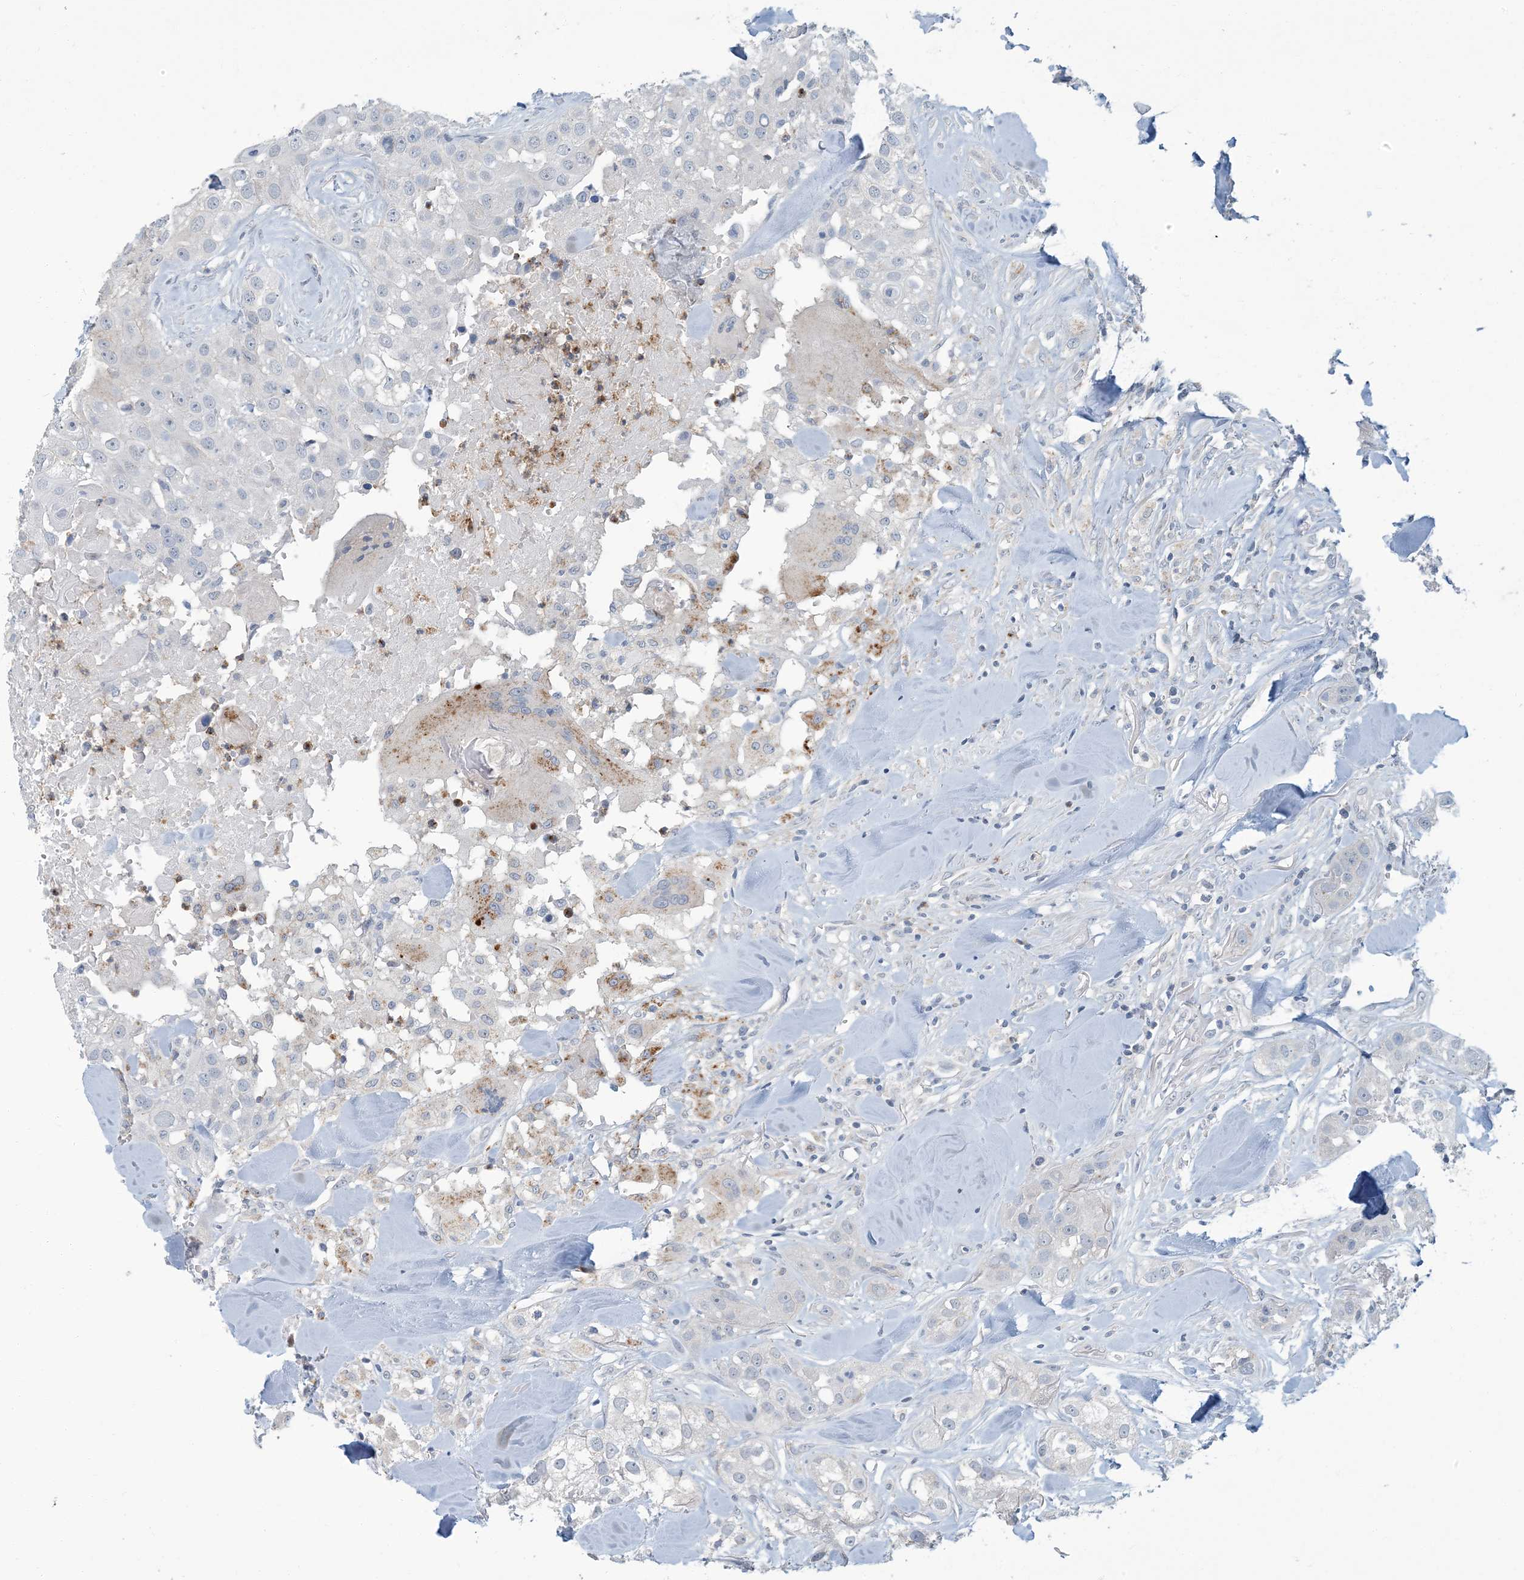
{"staining": {"intensity": "negative", "quantity": "none", "location": "none"}, "tissue": "head and neck cancer", "cell_type": "Tumor cells", "image_type": "cancer", "snomed": [{"axis": "morphology", "description": "Normal tissue, NOS"}, {"axis": "morphology", "description": "Squamous cell carcinoma, NOS"}, {"axis": "topography", "description": "Skeletal muscle"}, {"axis": "topography", "description": "Head-Neck"}], "caption": "High magnification brightfield microscopy of head and neck cancer (squamous cell carcinoma) stained with DAB (brown) and counterstained with hematoxylin (blue): tumor cells show no significant positivity.", "gene": "EPHA4", "patient": {"sex": "male", "age": 51}}